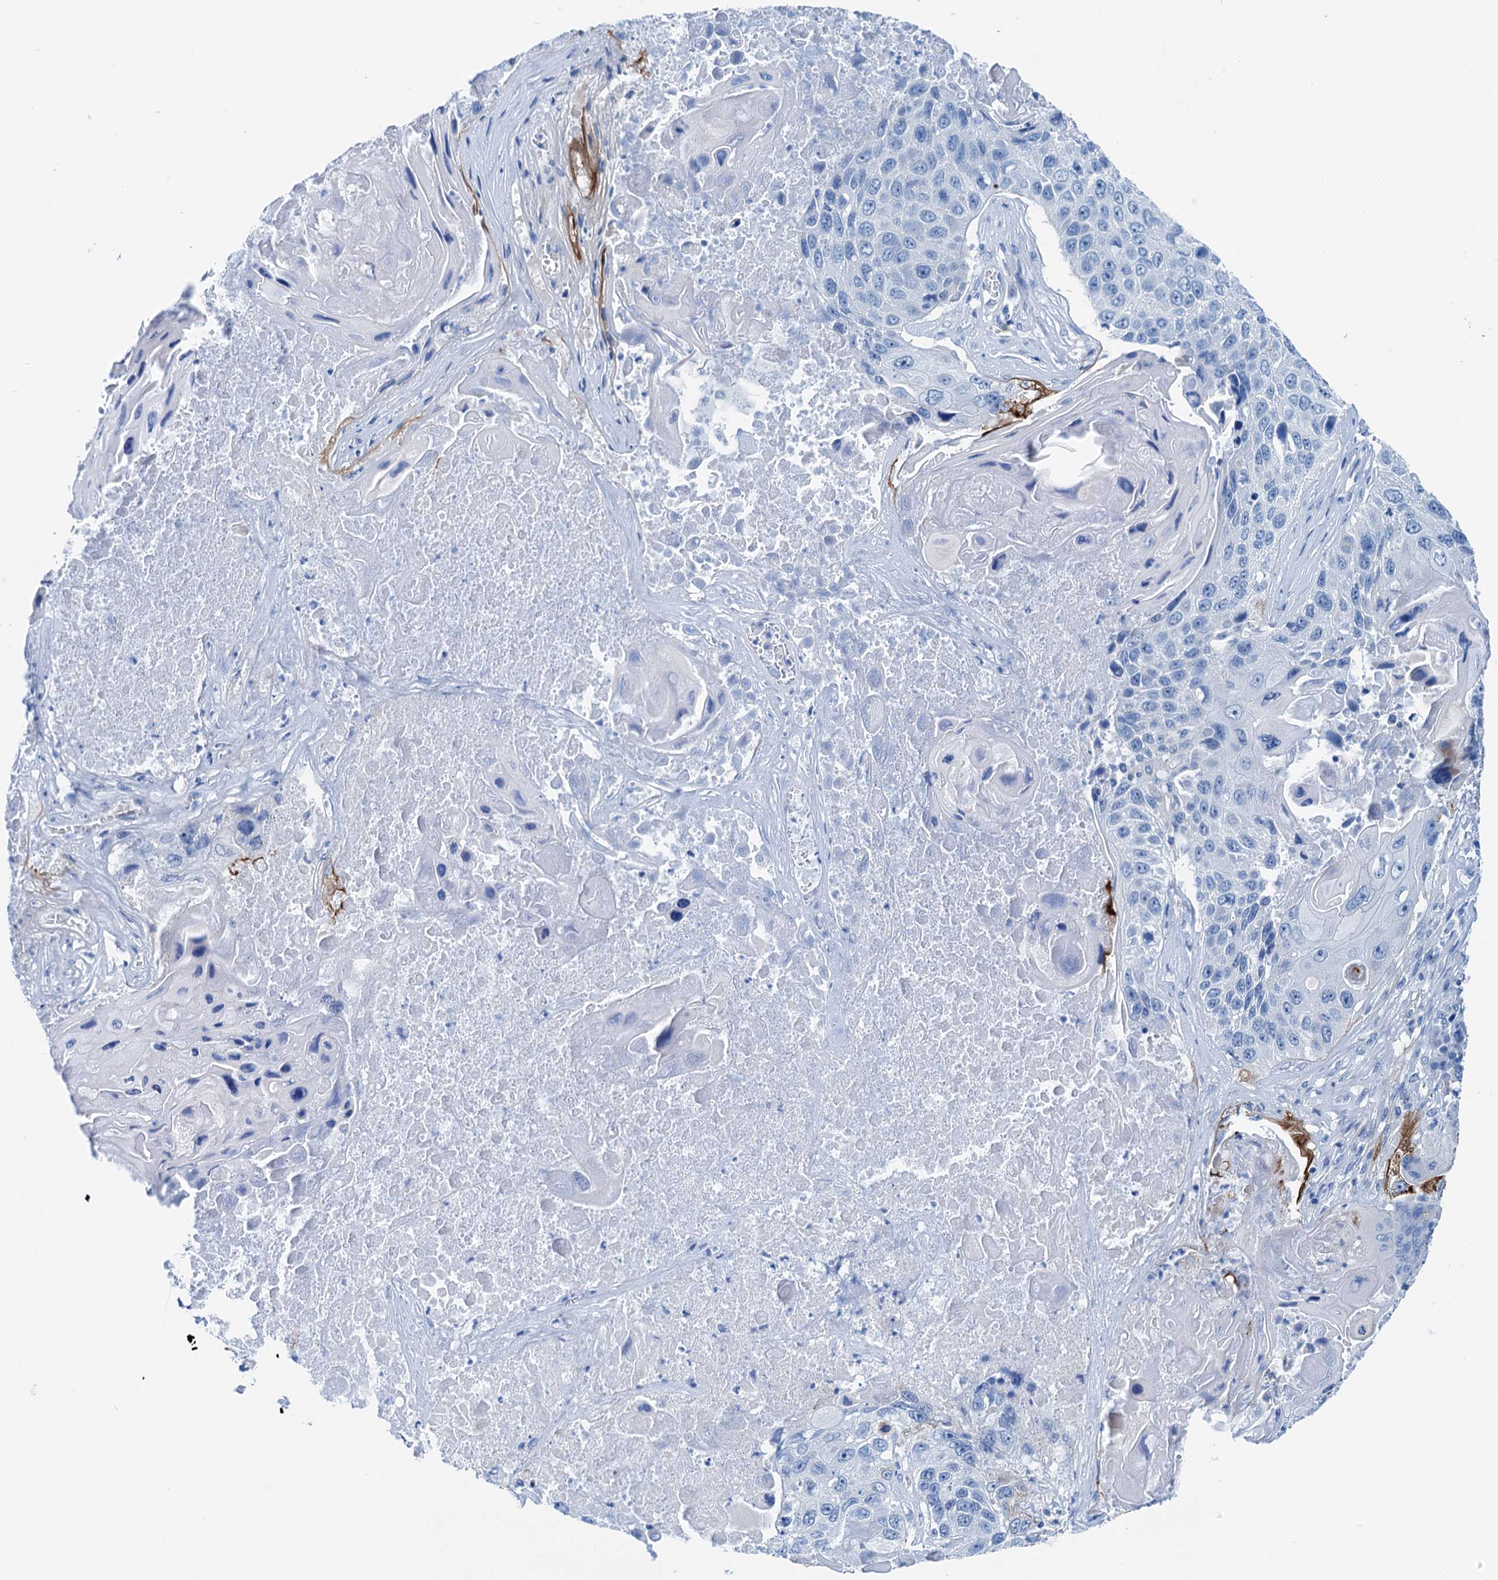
{"staining": {"intensity": "negative", "quantity": "none", "location": "none"}, "tissue": "lung cancer", "cell_type": "Tumor cells", "image_type": "cancer", "snomed": [{"axis": "morphology", "description": "Squamous cell carcinoma, NOS"}, {"axis": "topography", "description": "Lung"}], "caption": "DAB (3,3'-diaminobenzidine) immunohistochemical staining of human lung cancer (squamous cell carcinoma) reveals no significant staining in tumor cells.", "gene": "KNDC1", "patient": {"sex": "male", "age": 61}}